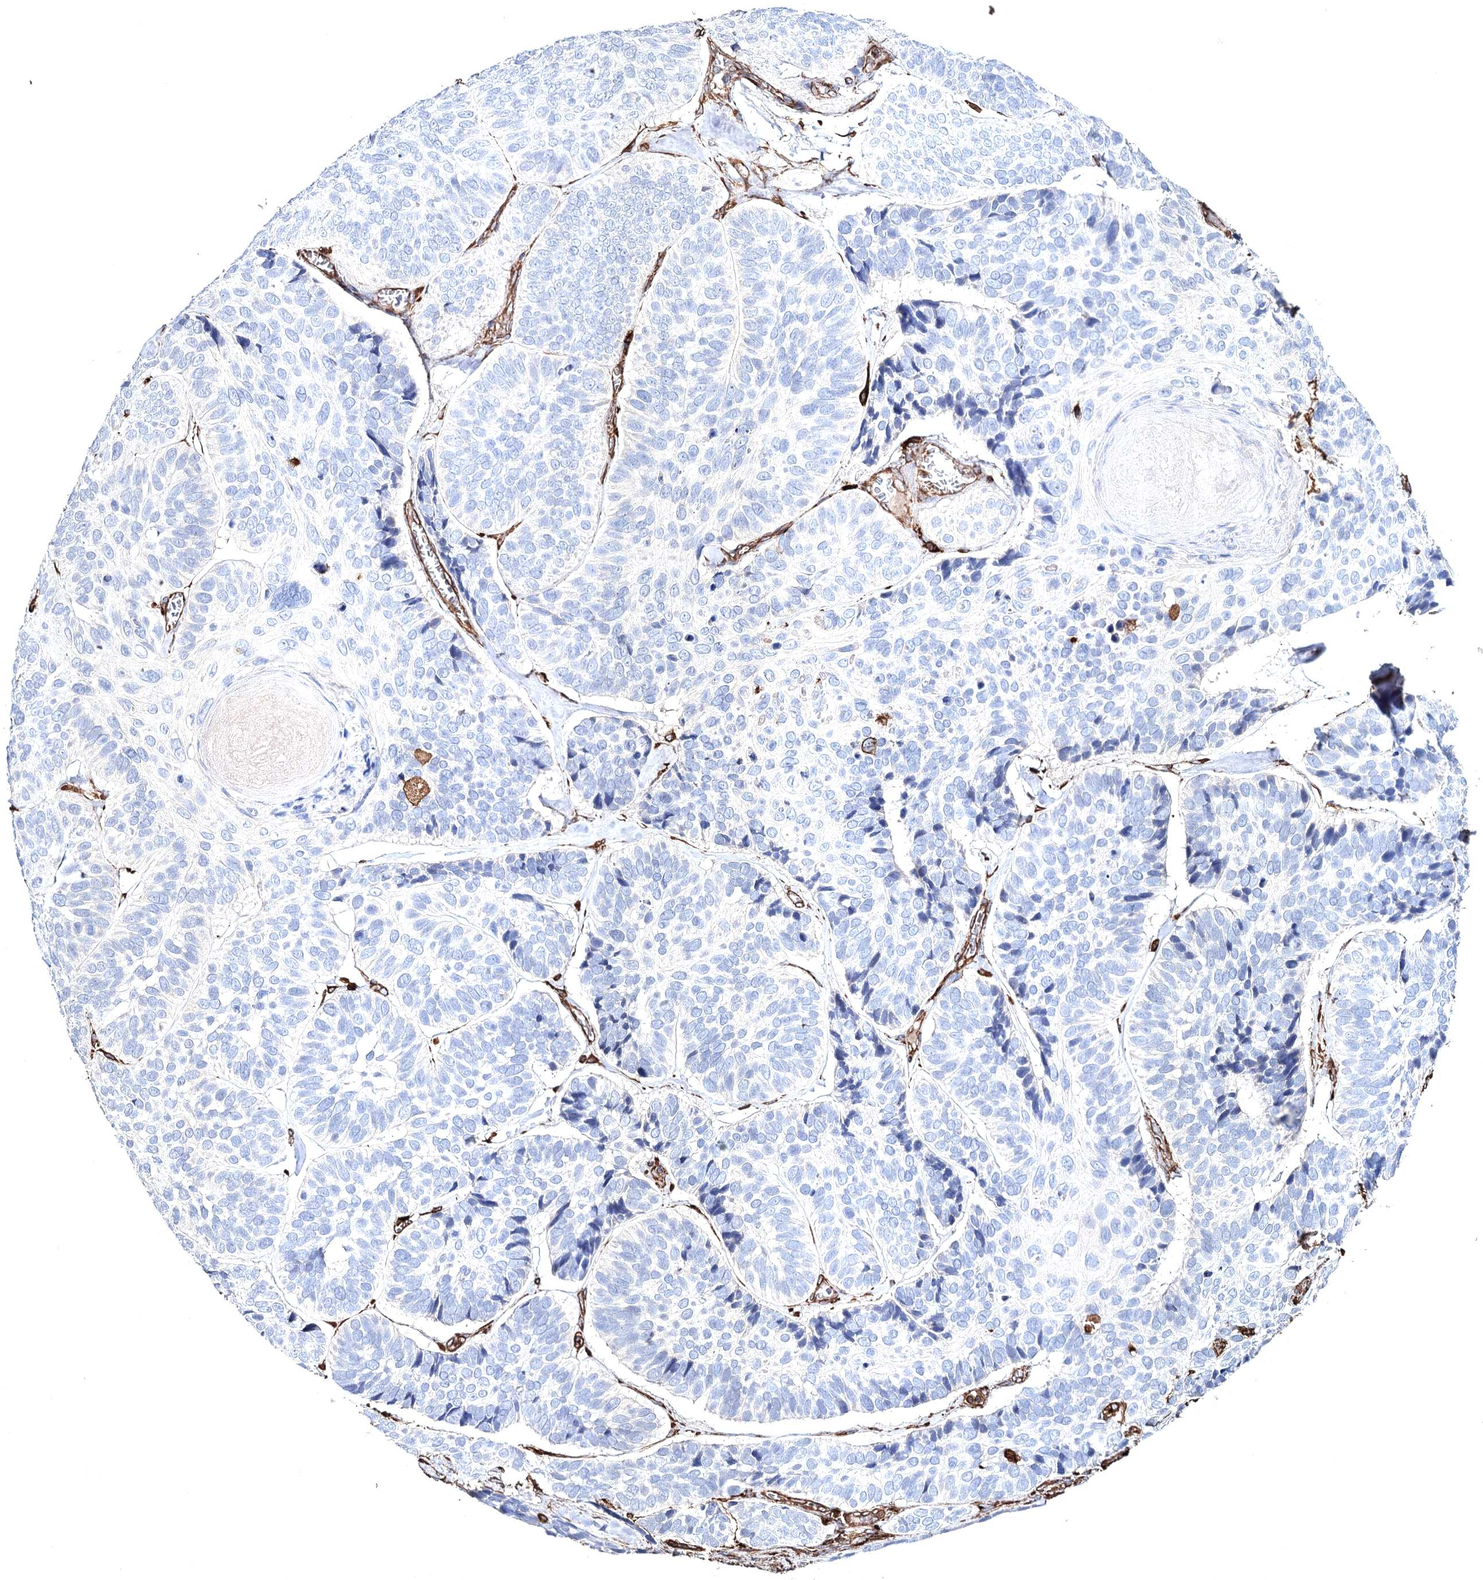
{"staining": {"intensity": "negative", "quantity": "none", "location": "none"}, "tissue": "skin cancer", "cell_type": "Tumor cells", "image_type": "cancer", "snomed": [{"axis": "morphology", "description": "Basal cell carcinoma"}, {"axis": "topography", "description": "Skin"}], "caption": "The micrograph exhibits no significant expression in tumor cells of skin cancer.", "gene": "CLEC4M", "patient": {"sex": "male", "age": 62}}